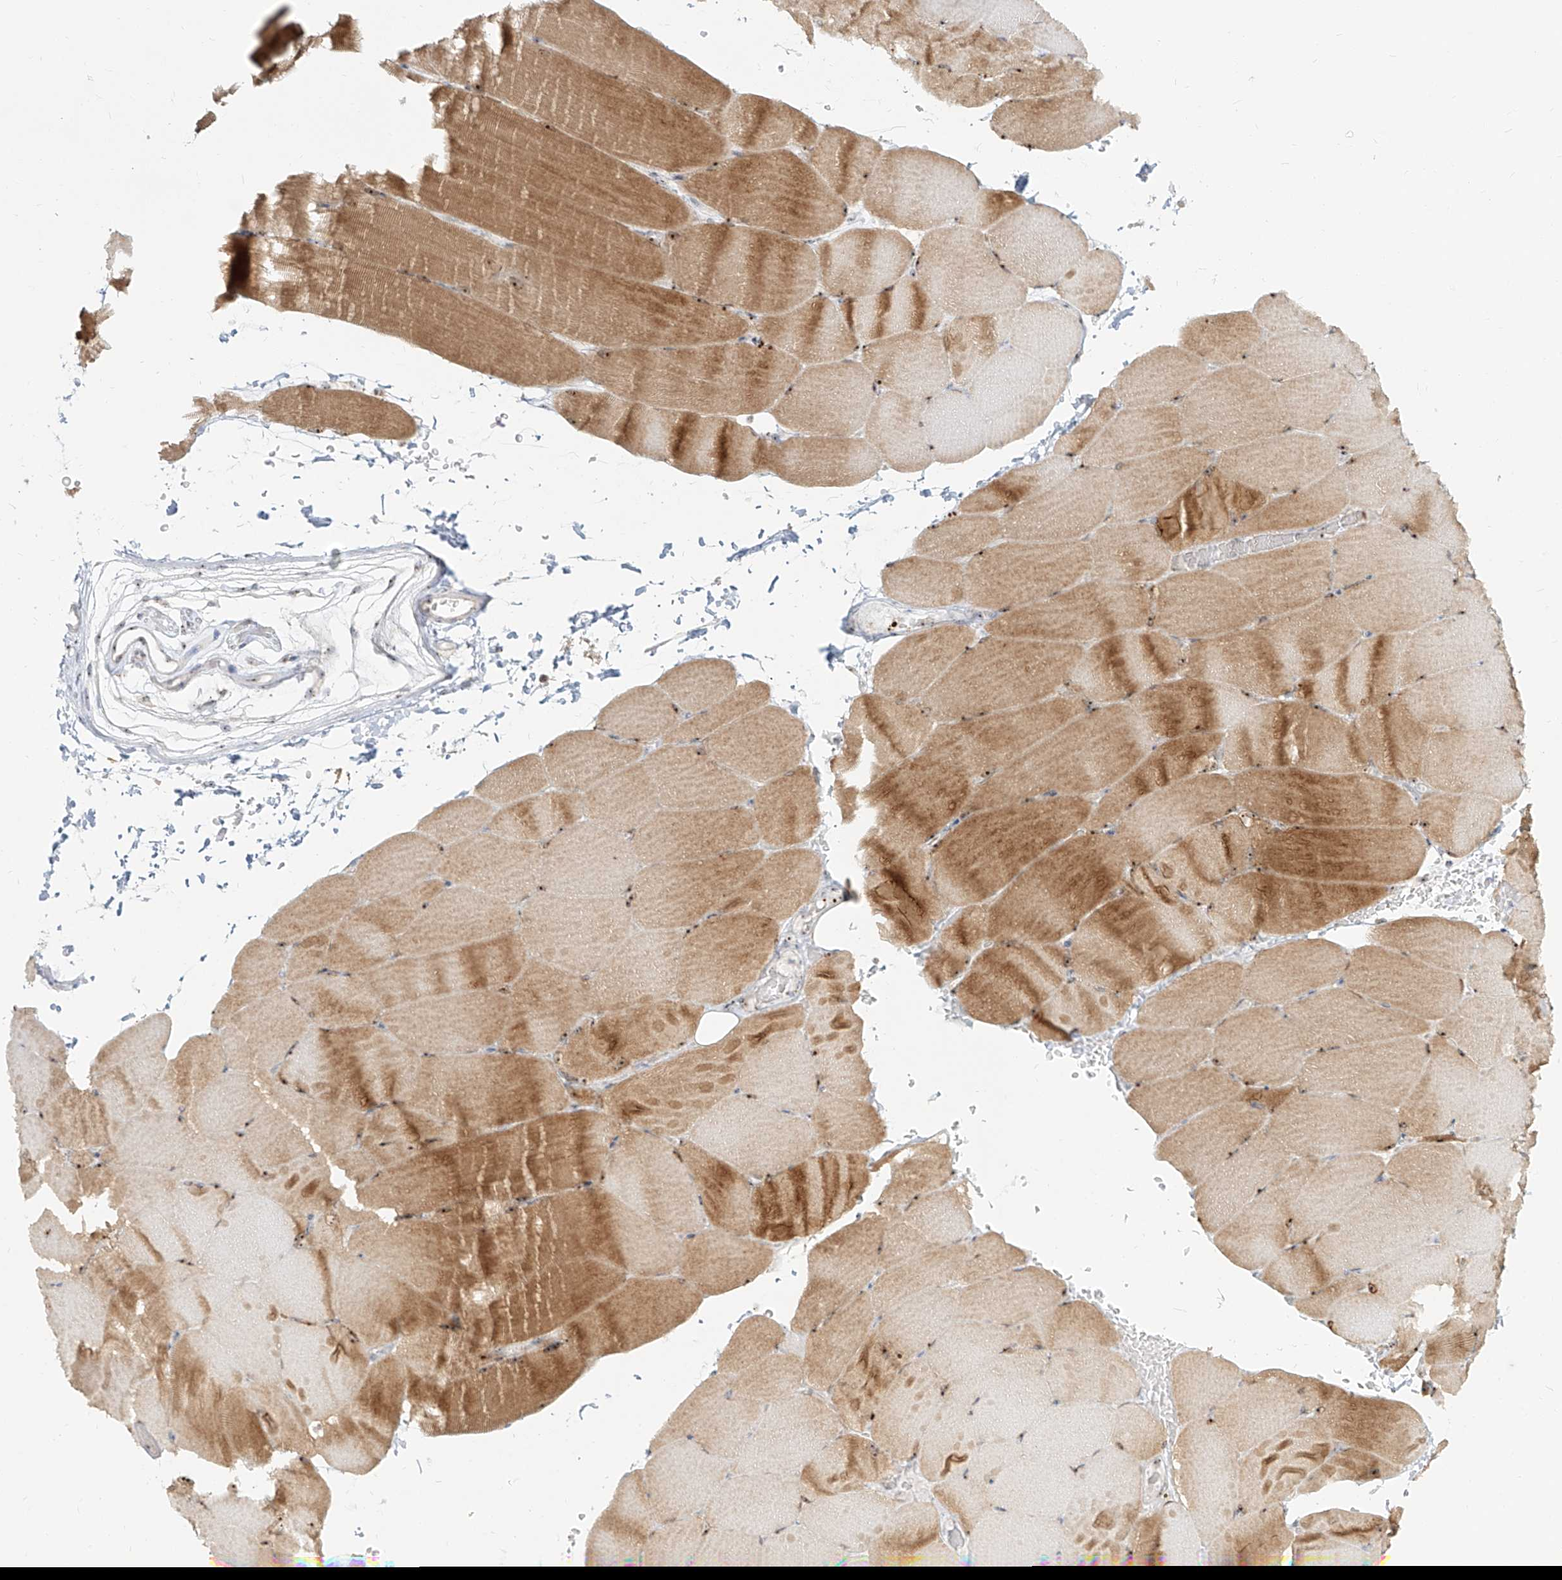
{"staining": {"intensity": "moderate", "quantity": ">75%", "location": "cytoplasmic/membranous"}, "tissue": "skeletal muscle", "cell_type": "Myocytes", "image_type": "normal", "snomed": [{"axis": "morphology", "description": "Normal tissue, NOS"}, {"axis": "topography", "description": "Skeletal muscle"}, {"axis": "topography", "description": "Parathyroid gland"}], "caption": "A brown stain labels moderate cytoplasmic/membranous expression of a protein in myocytes of unremarkable skeletal muscle.", "gene": "BYSL", "patient": {"sex": "female", "age": 37}}